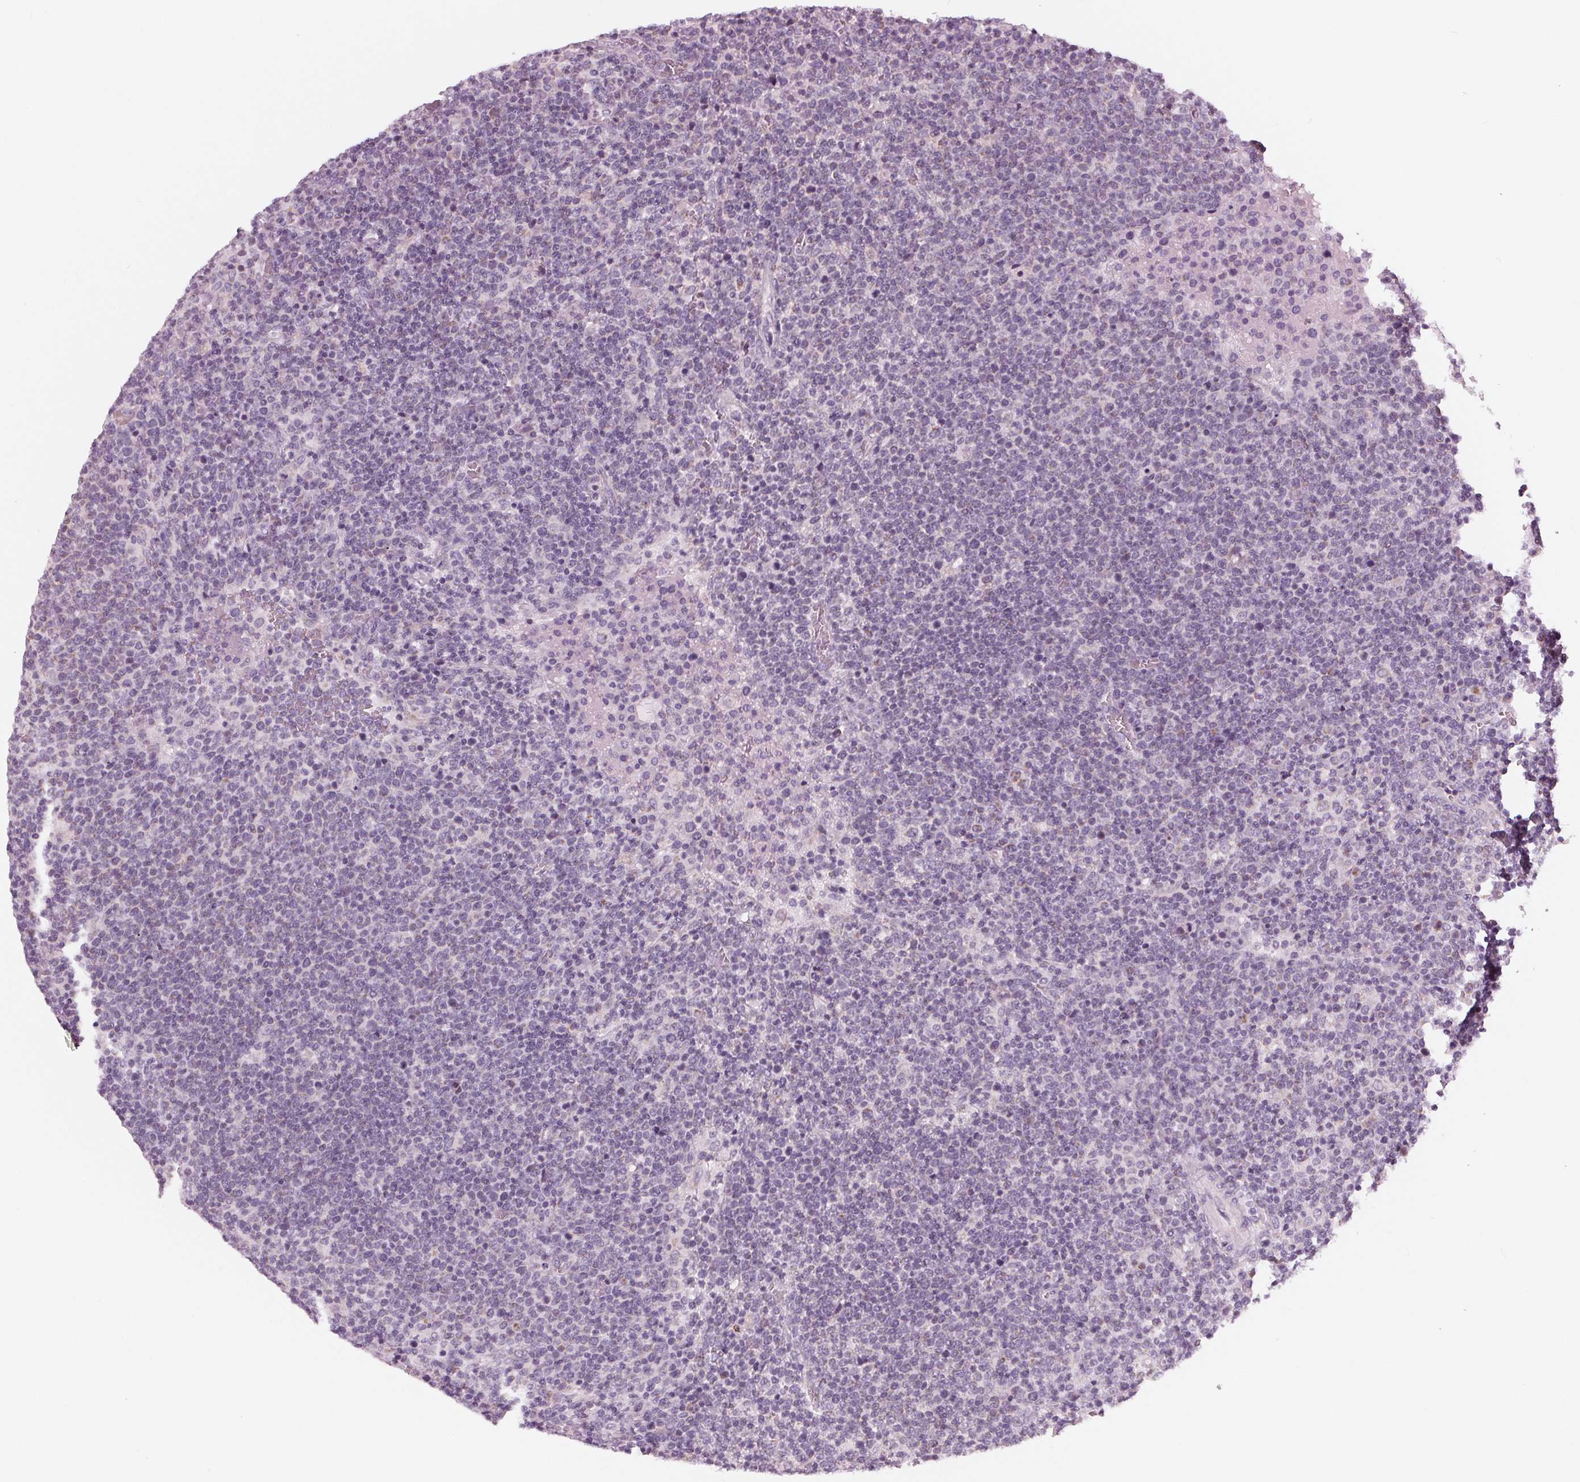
{"staining": {"intensity": "negative", "quantity": "none", "location": "none"}, "tissue": "lymphoma", "cell_type": "Tumor cells", "image_type": "cancer", "snomed": [{"axis": "morphology", "description": "Malignant lymphoma, non-Hodgkin's type, High grade"}, {"axis": "topography", "description": "Lymph node"}], "caption": "Photomicrograph shows no significant protein staining in tumor cells of high-grade malignant lymphoma, non-Hodgkin's type.", "gene": "SAMD4A", "patient": {"sex": "male", "age": 61}}